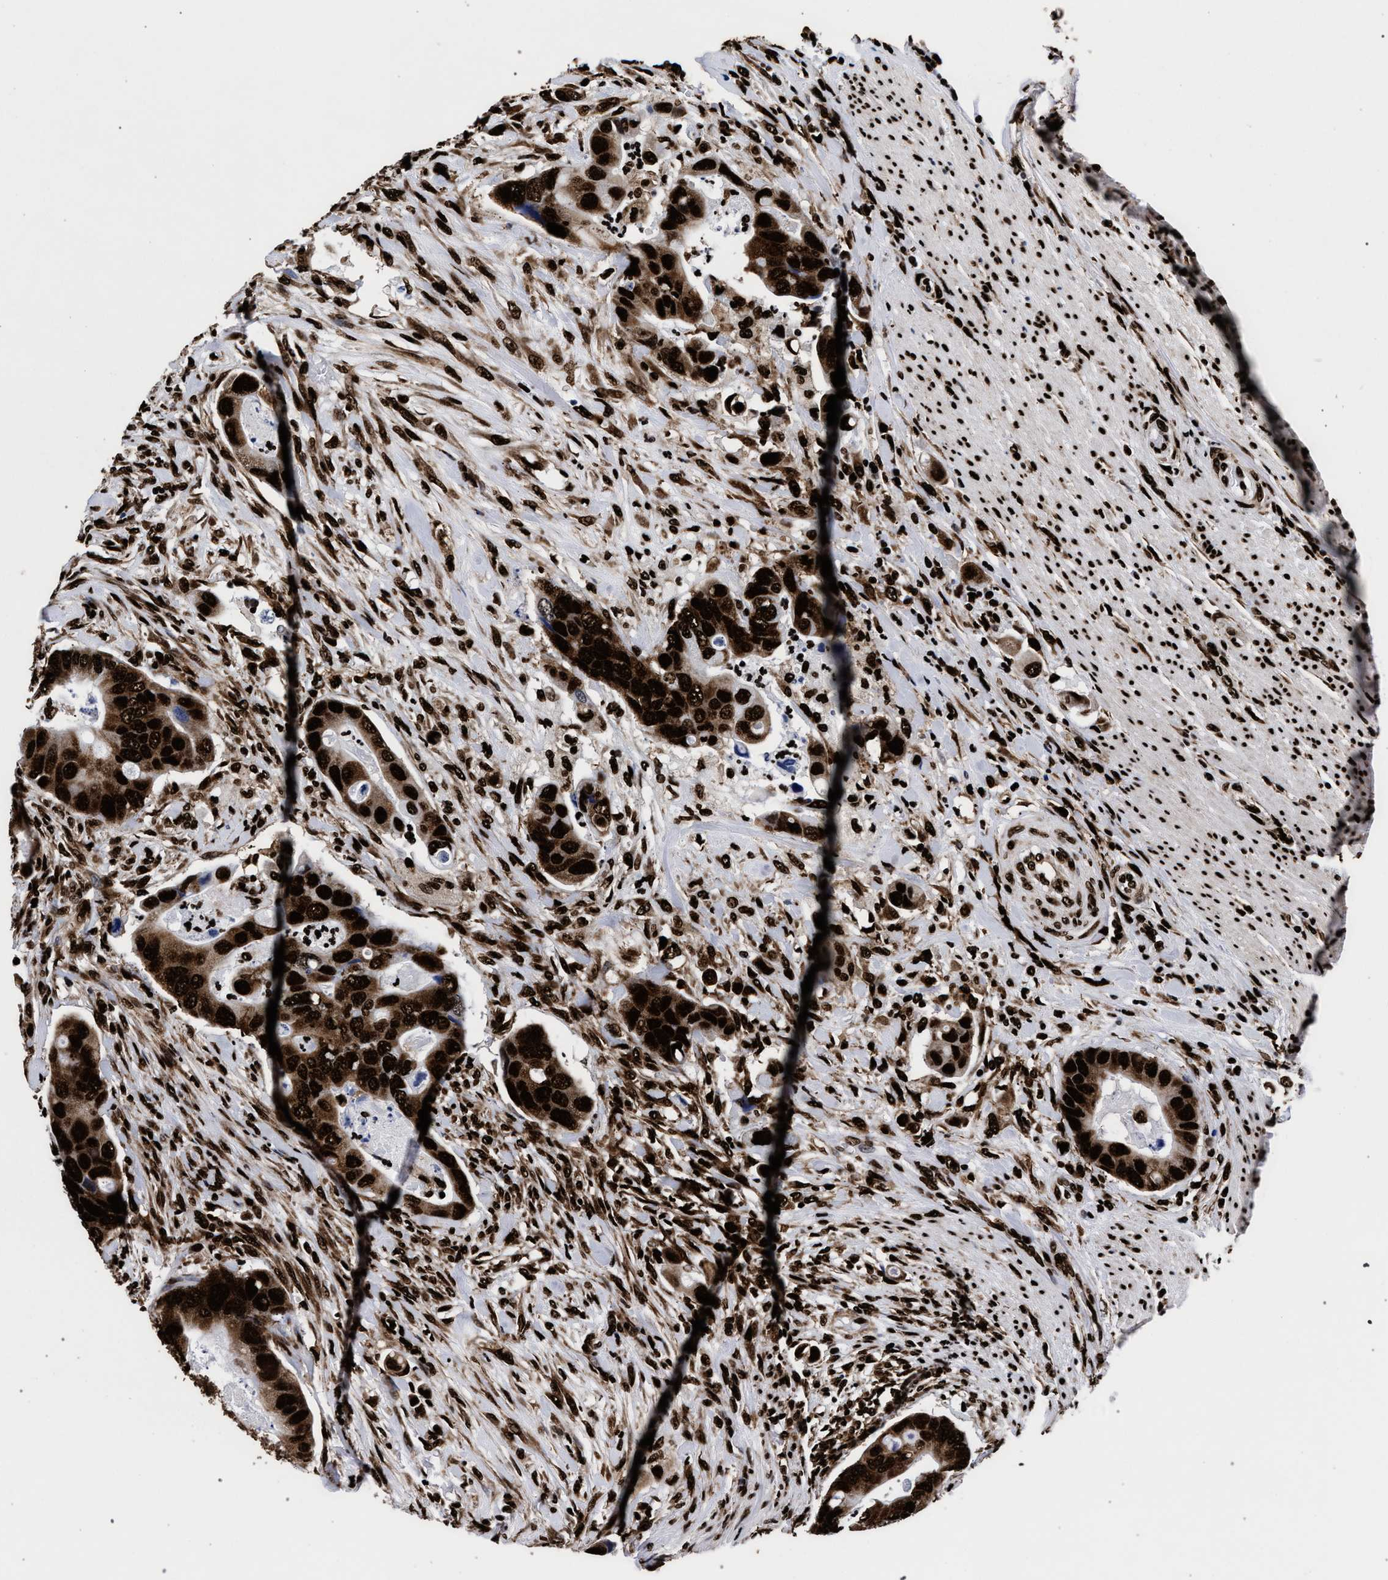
{"staining": {"intensity": "strong", "quantity": ">75%", "location": "cytoplasmic/membranous,nuclear"}, "tissue": "colorectal cancer", "cell_type": "Tumor cells", "image_type": "cancer", "snomed": [{"axis": "morphology", "description": "Adenocarcinoma, NOS"}, {"axis": "topography", "description": "Rectum"}], "caption": "Approximately >75% of tumor cells in human colorectal cancer (adenocarcinoma) show strong cytoplasmic/membranous and nuclear protein staining as visualized by brown immunohistochemical staining.", "gene": "HNRNPA1", "patient": {"sex": "female", "age": 57}}